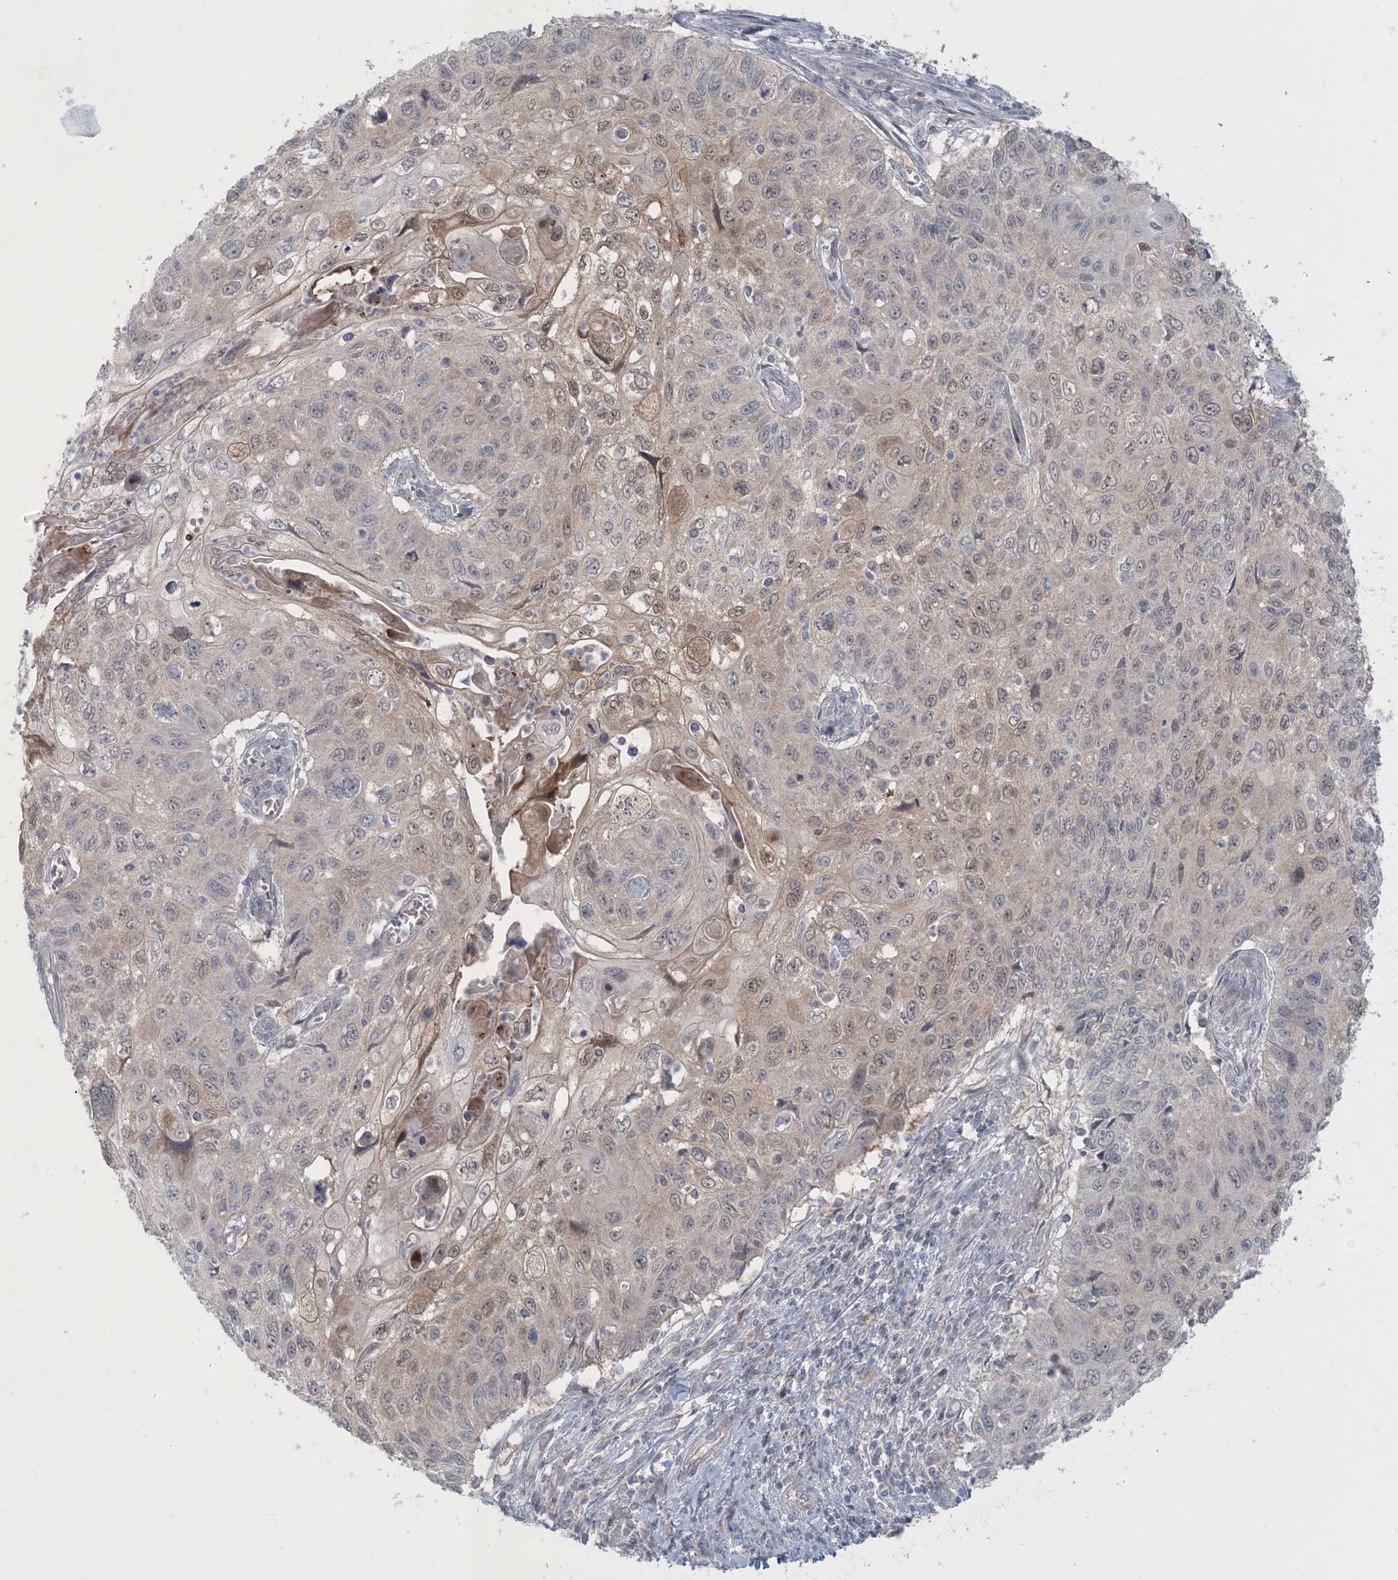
{"staining": {"intensity": "weak", "quantity": "25%-75%", "location": "cytoplasmic/membranous,nuclear"}, "tissue": "cervical cancer", "cell_type": "Tumor cells", "image_type": "cancer", "snomed": [{"axis": "morphology", "description": "Squamous cell carcinoma, NOS"}, {"axis": "topography", "description": "Cervix"}], "caption": "Immunohistochemistry (DAB) staining of squamous cell carcinoma (cervical) displays weak cytoplasmic/membranous and nuclear protein expression in approximately 25%-75% of tumor cells.", "gene": "NRBP2", "patient": {"sex": "female", "age": 70}}